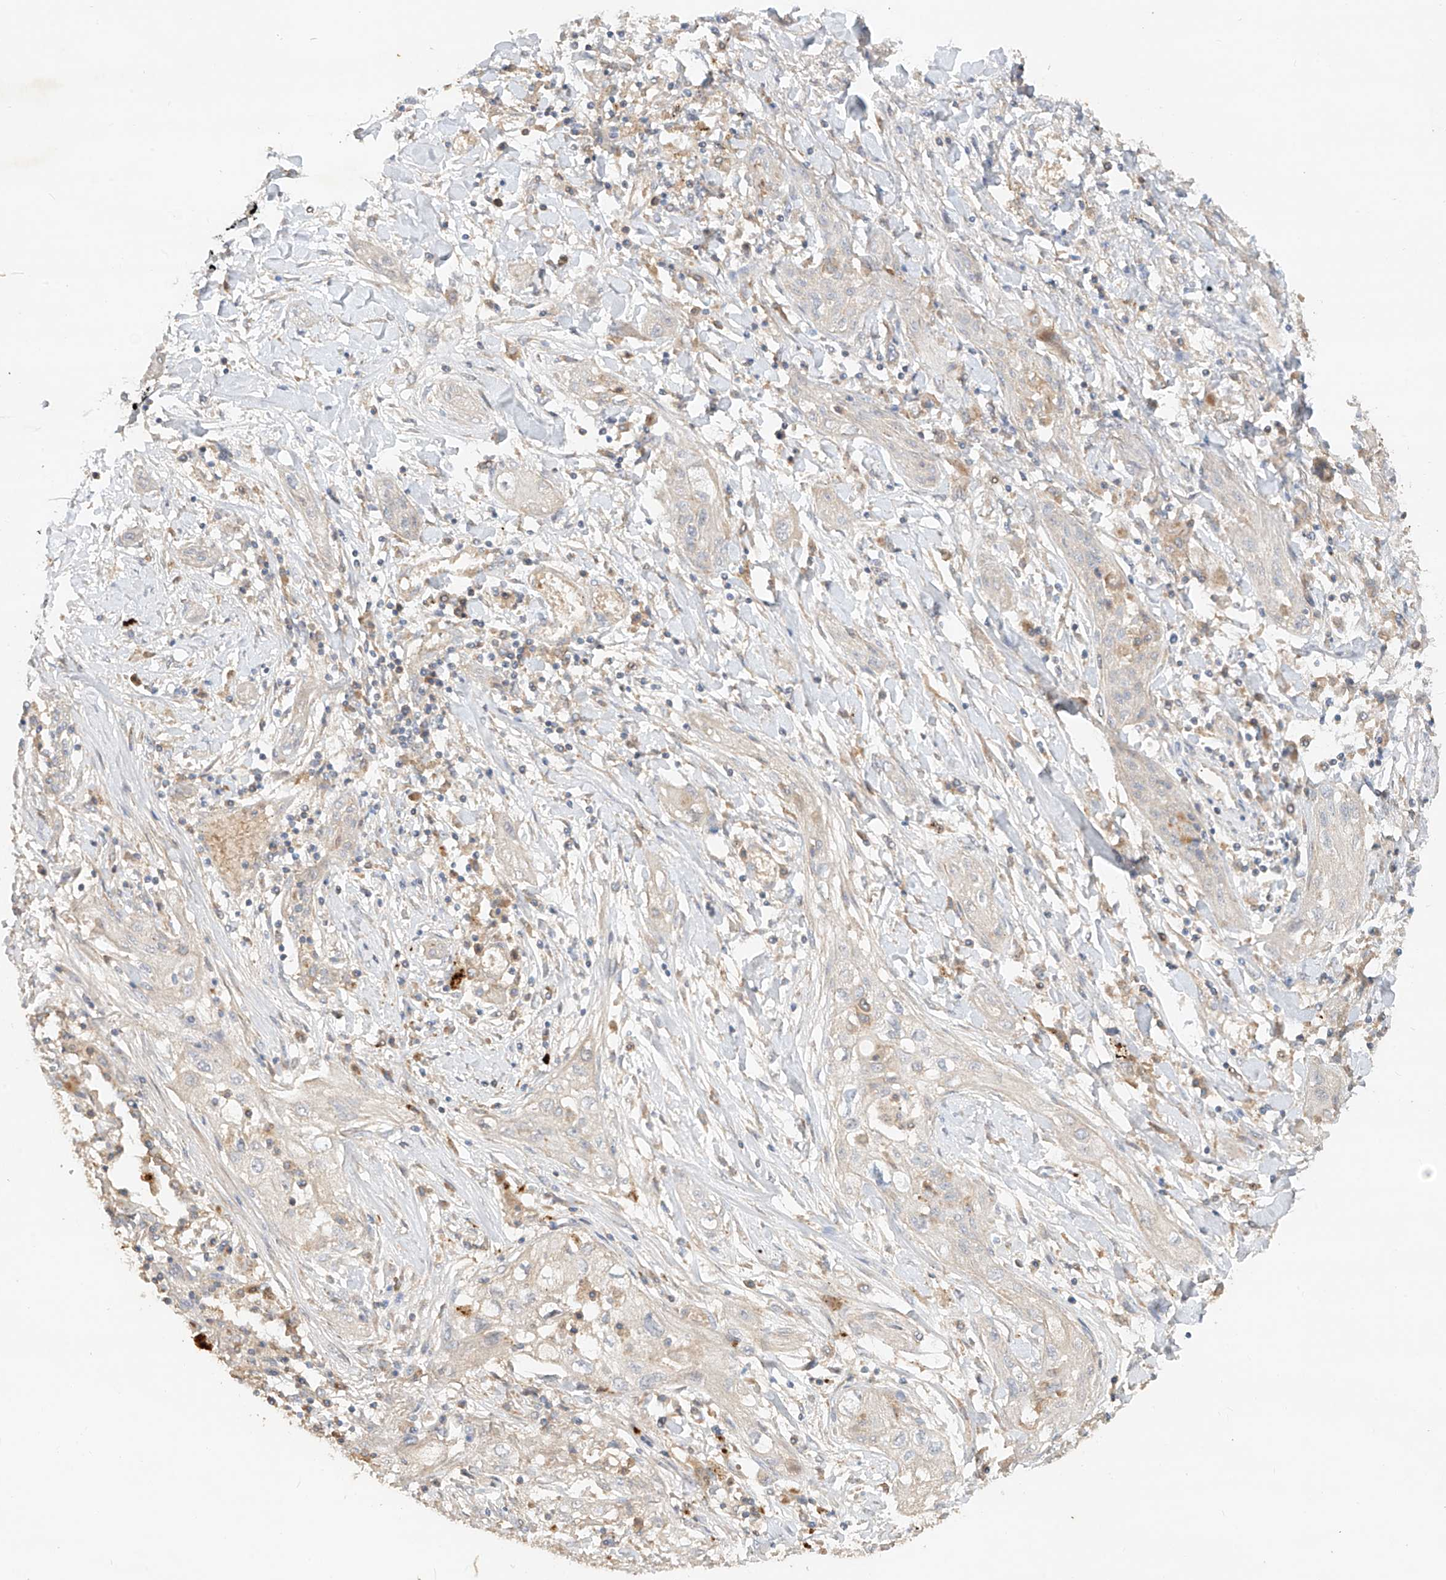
{"staining": {"intensity": "negative", "quantity": "none", "location": "none"}, "tissue": "lung cancer", "cell_type": "Tumor cells", "image_type": "cancer", "snomed": [{"axis": "morphology", "description": "Squamous cell carcinoma, NOS"}, {"axis": "topography", "description": "Lung"}], "caption": "Tumor cells show no significant protein staining in lung cancer (squamous cell carcinoma).", "gene": "KPNA7", "patient": {"sex": "female", "age": 47}}